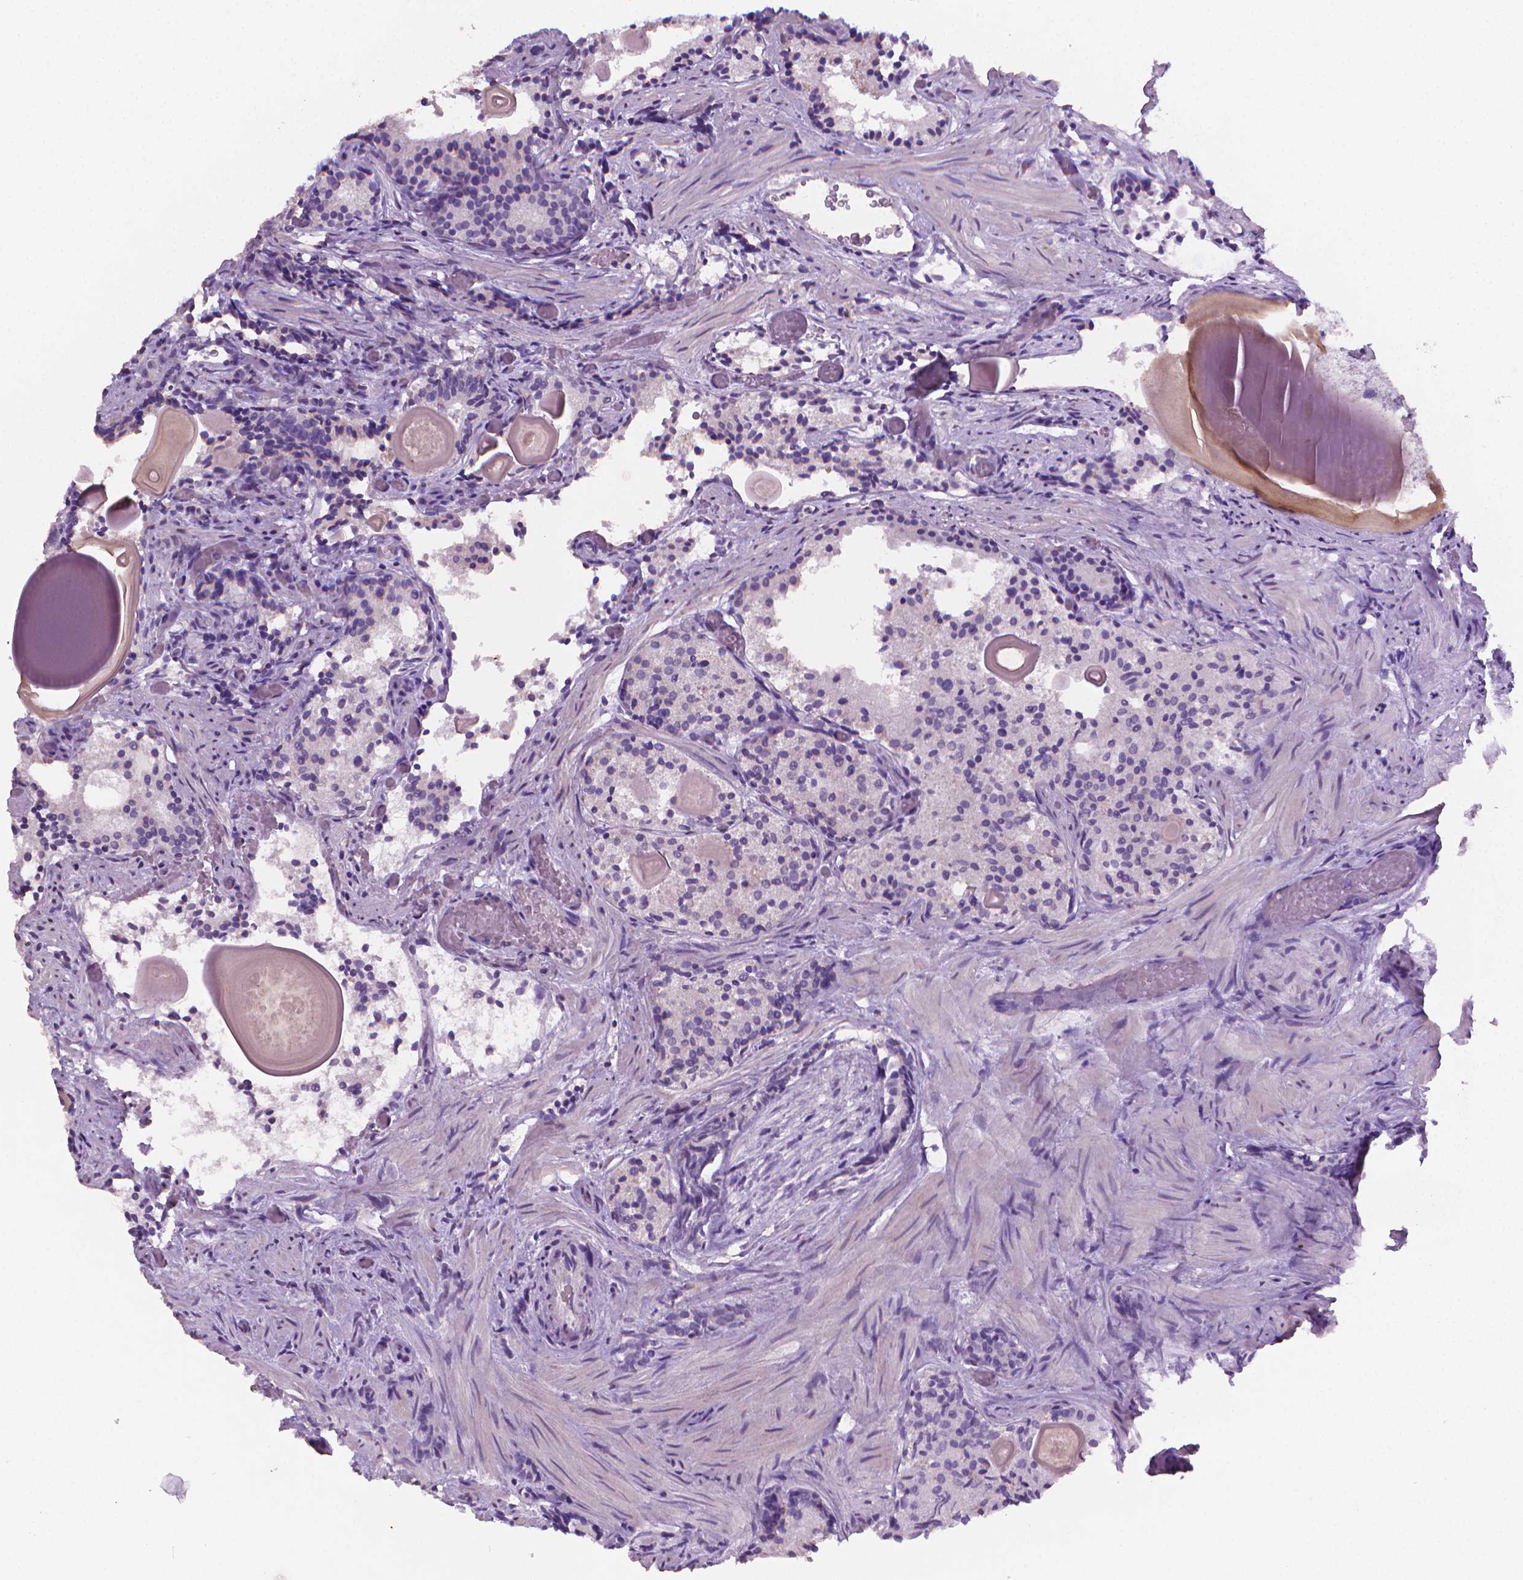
{"staining": {"intensity": "negative", "quantity": "none", "location": "none"}, "tissue": "prostate cancer", "cell_type": "Tumor cells", "image_type": "cancer", "snomed": [{"axis": "morphology", "description": "Adenocarcinoma, High grade"}, {"axis": "topography", "description": "Prostate"}], "caption": "Image shows no significant protein positivity in tumor cells of prostate cancer (adenocarcinoma (high-grade)).", "gene": "TNNI2", "patient": {"sex": "male", "age": 90}}